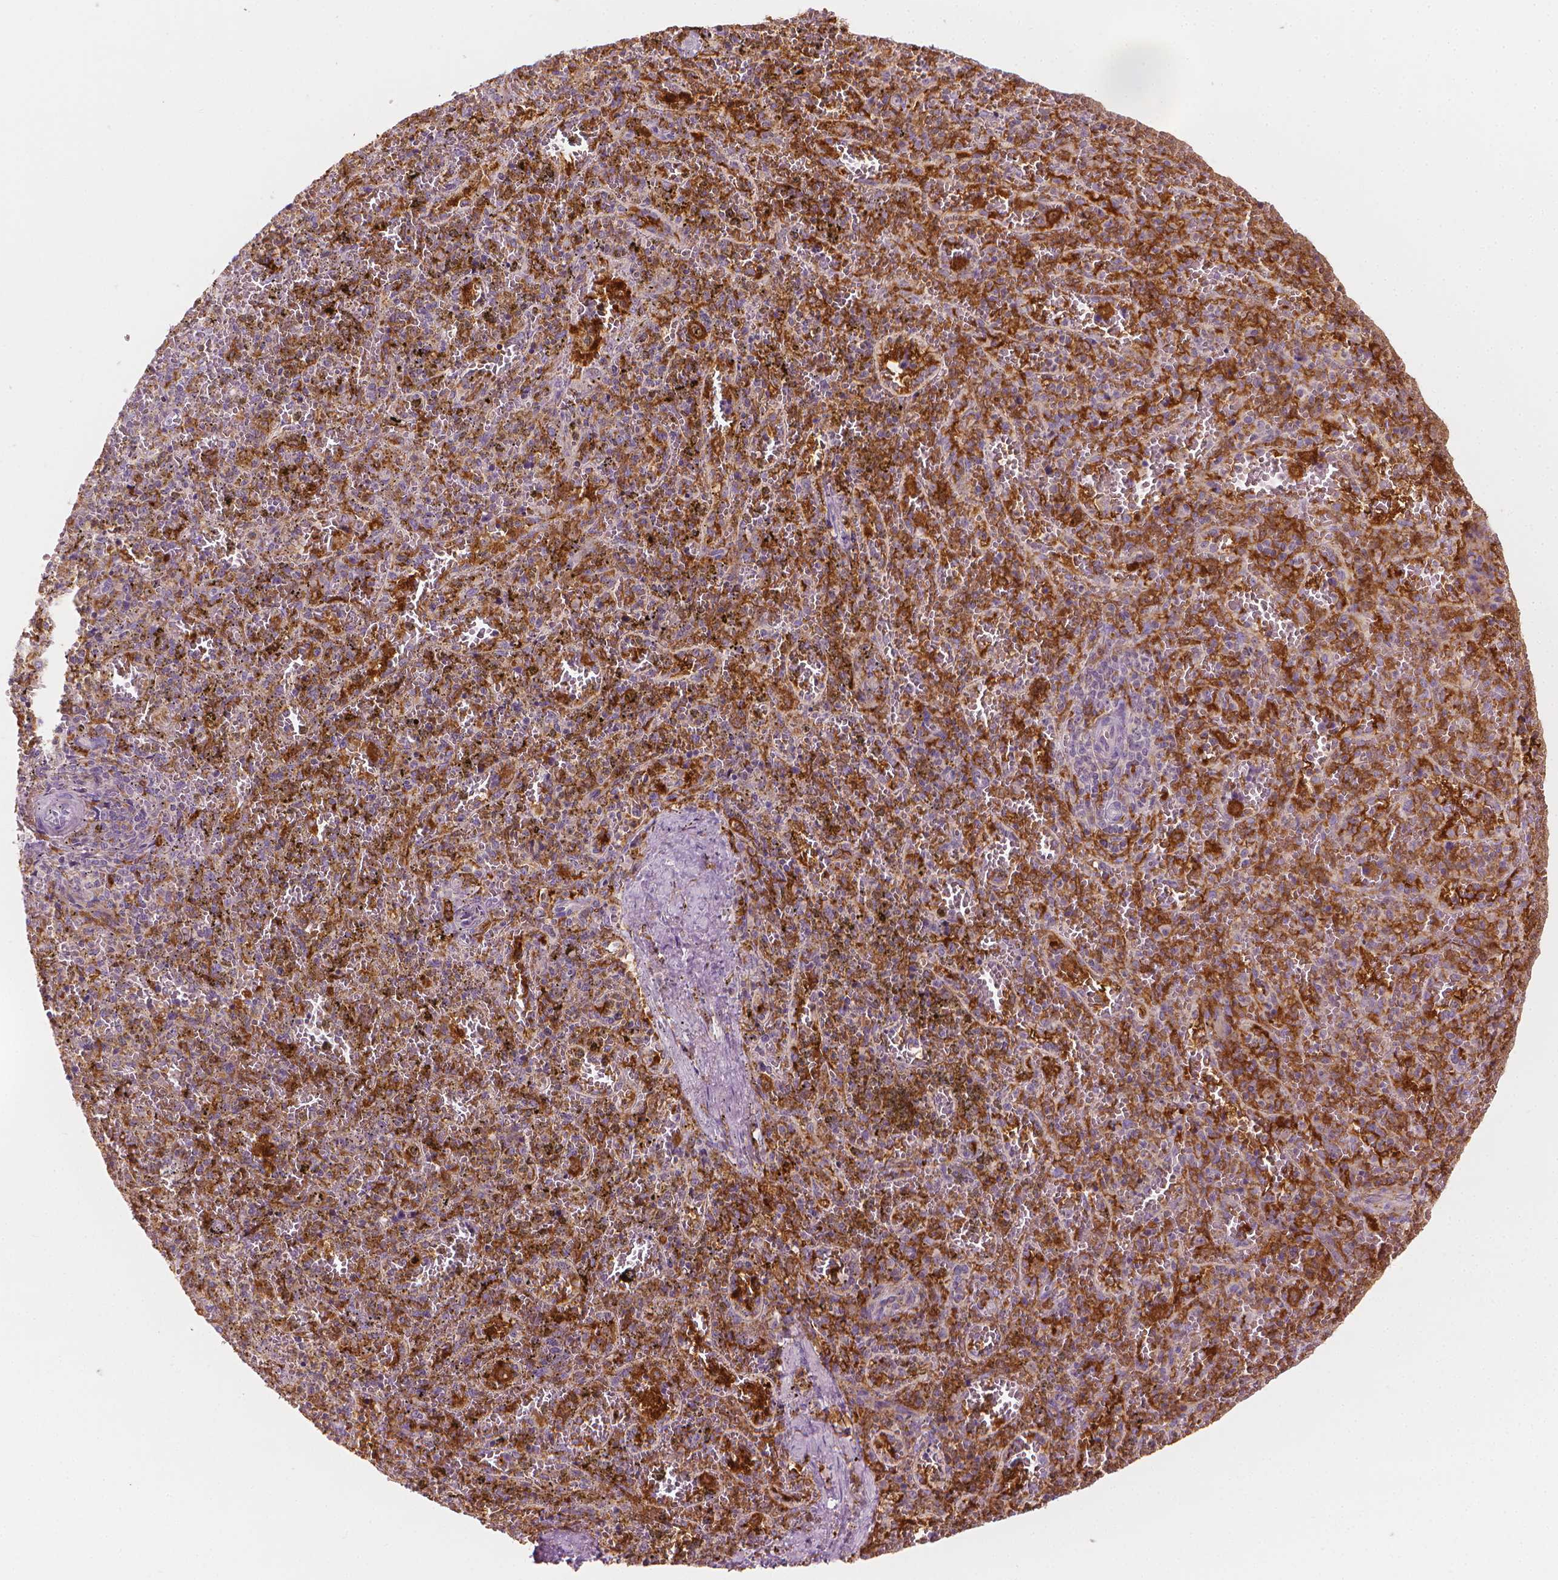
{"staining": {"intensity": "negative", "quantity": "none", "location": "none"}, "tissue": "spleen", "cell_type": "Cells in red pulp", "image_type": "normal", "snomed": [{"axis": "morphology", "description": "Normal tissue, NOS"}, {"axis": "topography", "description": "Spleen"}], "caption": "Immunohistochemistry photomicrograph of normal human spleen stained for a protein (brown), which shows no positivity in cells in red pulp.", "gene": "SHMT1", "patient": {"sex": "female", "age": 50}}